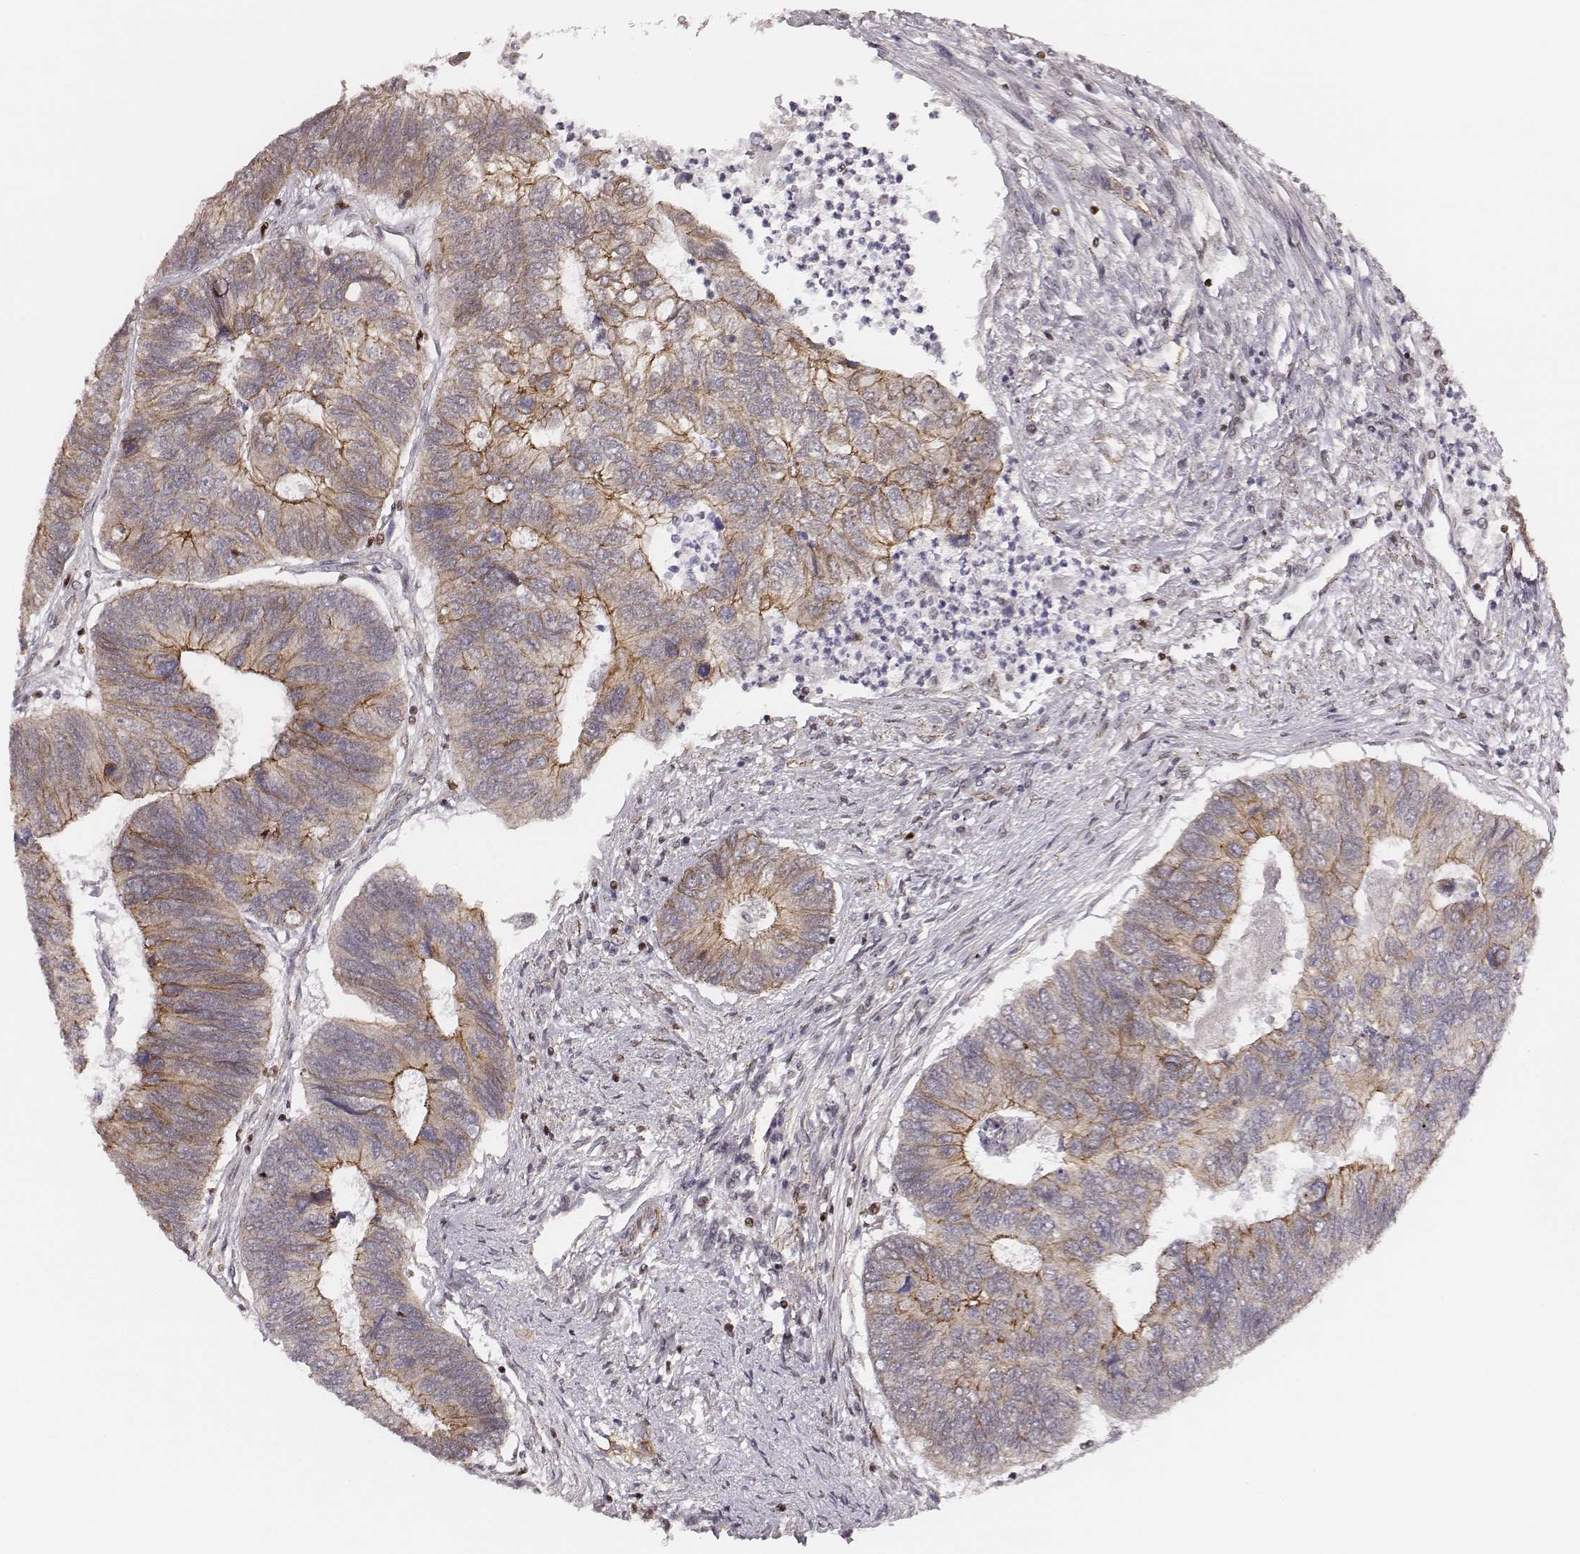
{"staining": {"intensity": "moderate", "quantity": "25%-75%", "location": "cytoplasmic/membranous"}, "tissue": "colorectal cancer", "cell_type": "Tumor cells", "image_type": "cancer", "snomed": [{"axis": "morphology", "description": "Adenocarcinoma, NOS"}, {"axis": "topography", "description": "Colon"}], "caption": "Protein staining of colorectal cancer (adenocarcinoma) tissue exhibits moderate cytoplasmic/membranous staining in about 25%-75% of tumor cells. The staining was performed using DAB (3,3'-diaminobenzidine), with brown indicating positive protein expression. Nuclei are stained blue with hematoxylin.", "gene": "WDR59", "patient": {"sex": "female", "age": 67}}